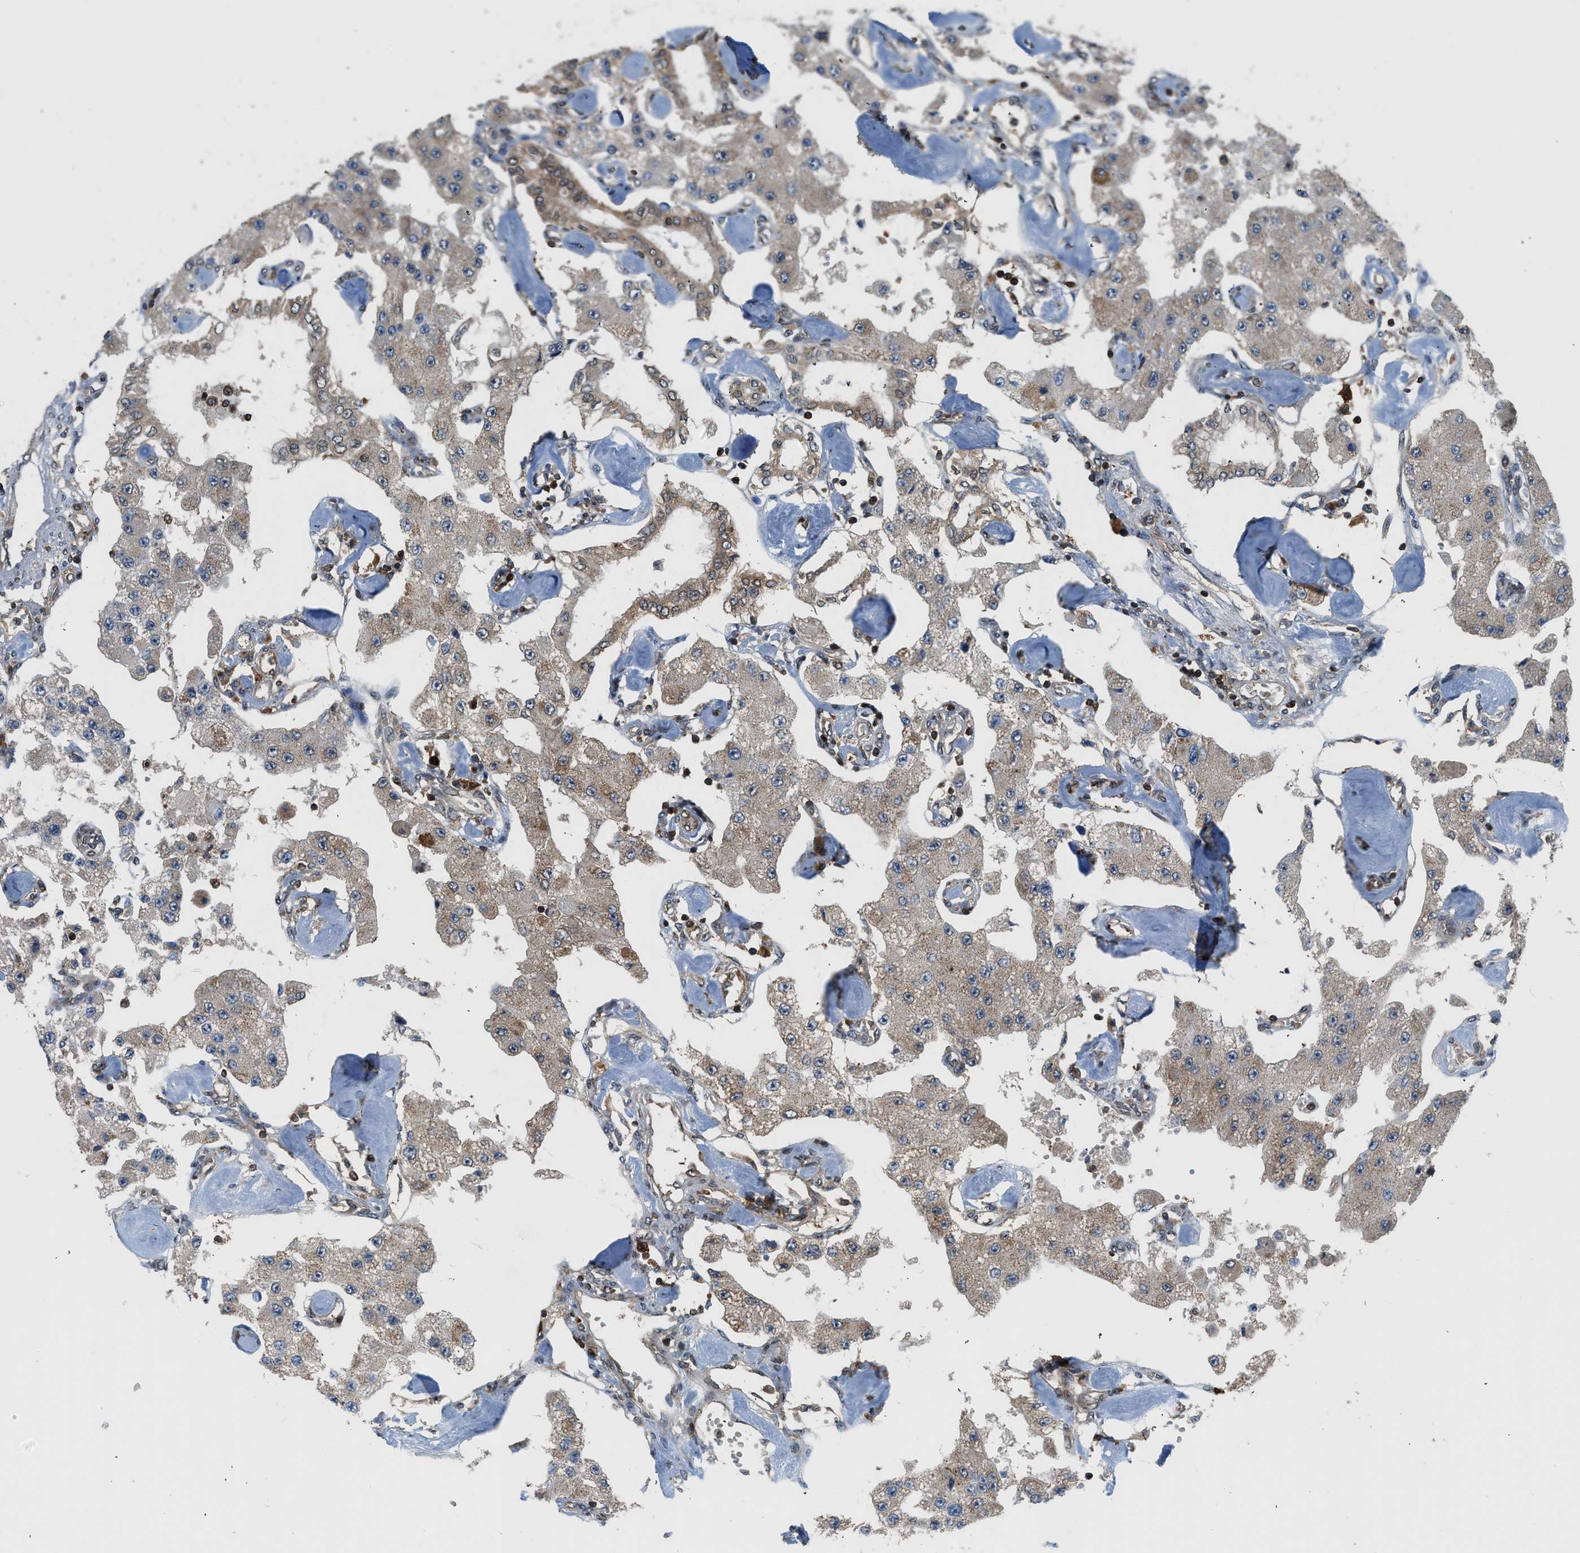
{"staining": {"intensity": "negative", "quantity": "none", "location": "none"}, "tissue": "carcinoid", "cell_type": "Tumor cells", "image_type": "cancer", "snomed": [{"axis": "morphology", "description": "Carcinoid, malignant, NOS"}, {"axis": "topography", "description": "Pancreas"}], "caption": "Immunohistochemical staining of human malignant carcinoid shows no significant expression in tumor cells. (DAB (3,3'-diaminobenzidine) immunohistochemistry, high magnification).", "gene": "OXSR1", "patient": {"sex": "male", "age": 41}}